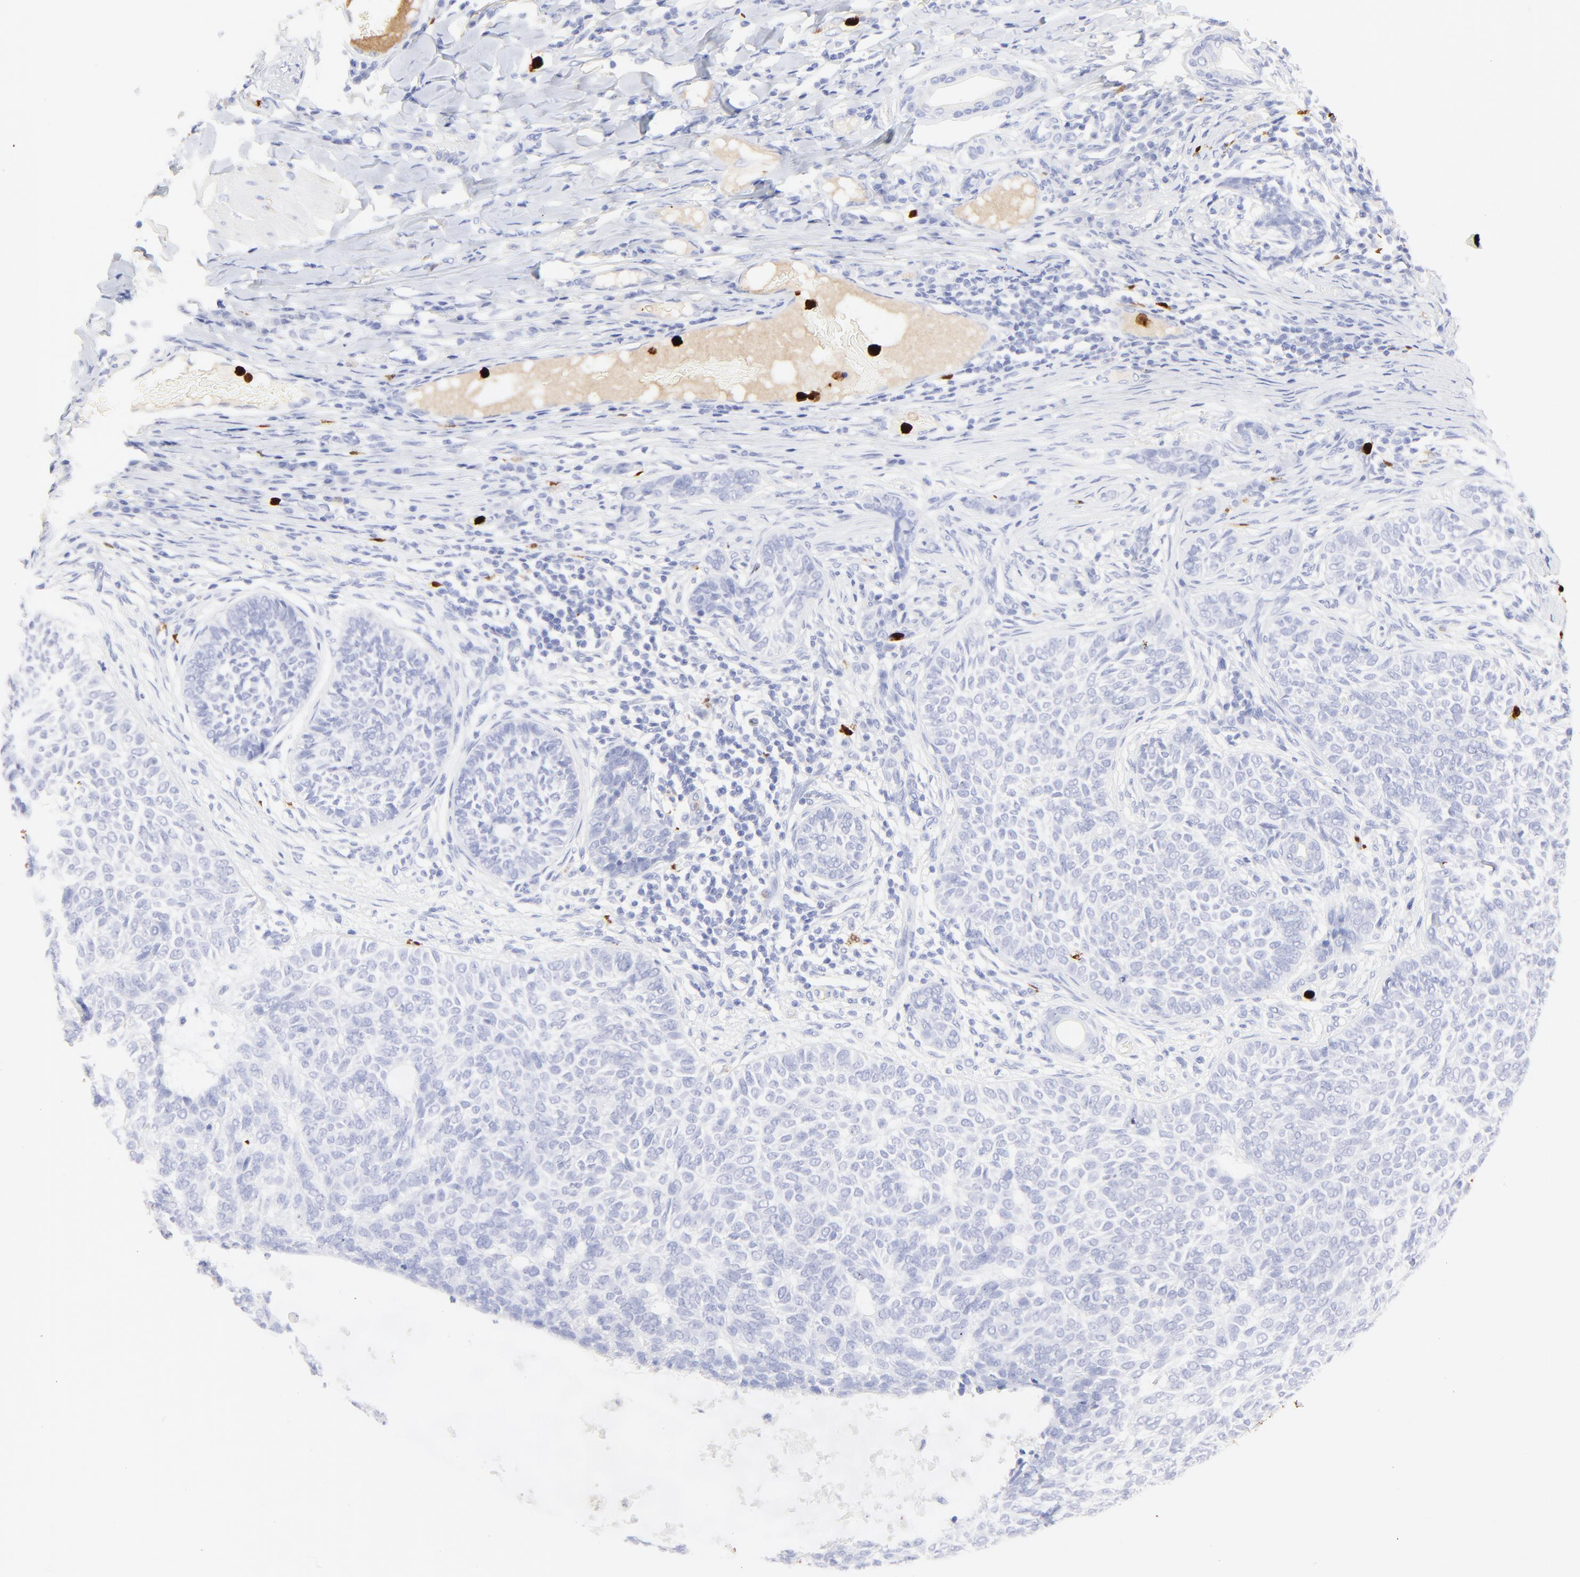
{"staining": {"intensity": "negative", "quantity": "none", "location": "none"}, "tissue": "skin cancer", "cell_type": "Tumor cells", "image_type": "cancer", "snomed": [{"axis": "morphology", "description": "Basal cell carcinoma"}, {"axis": "topography", "description": "Skin"}], "caption": "An image of human skin basal cell carcinoma is negative for staining in tumor cells.", "gene": "S100A12", "patient": {"sex": "male", "age": 87}}